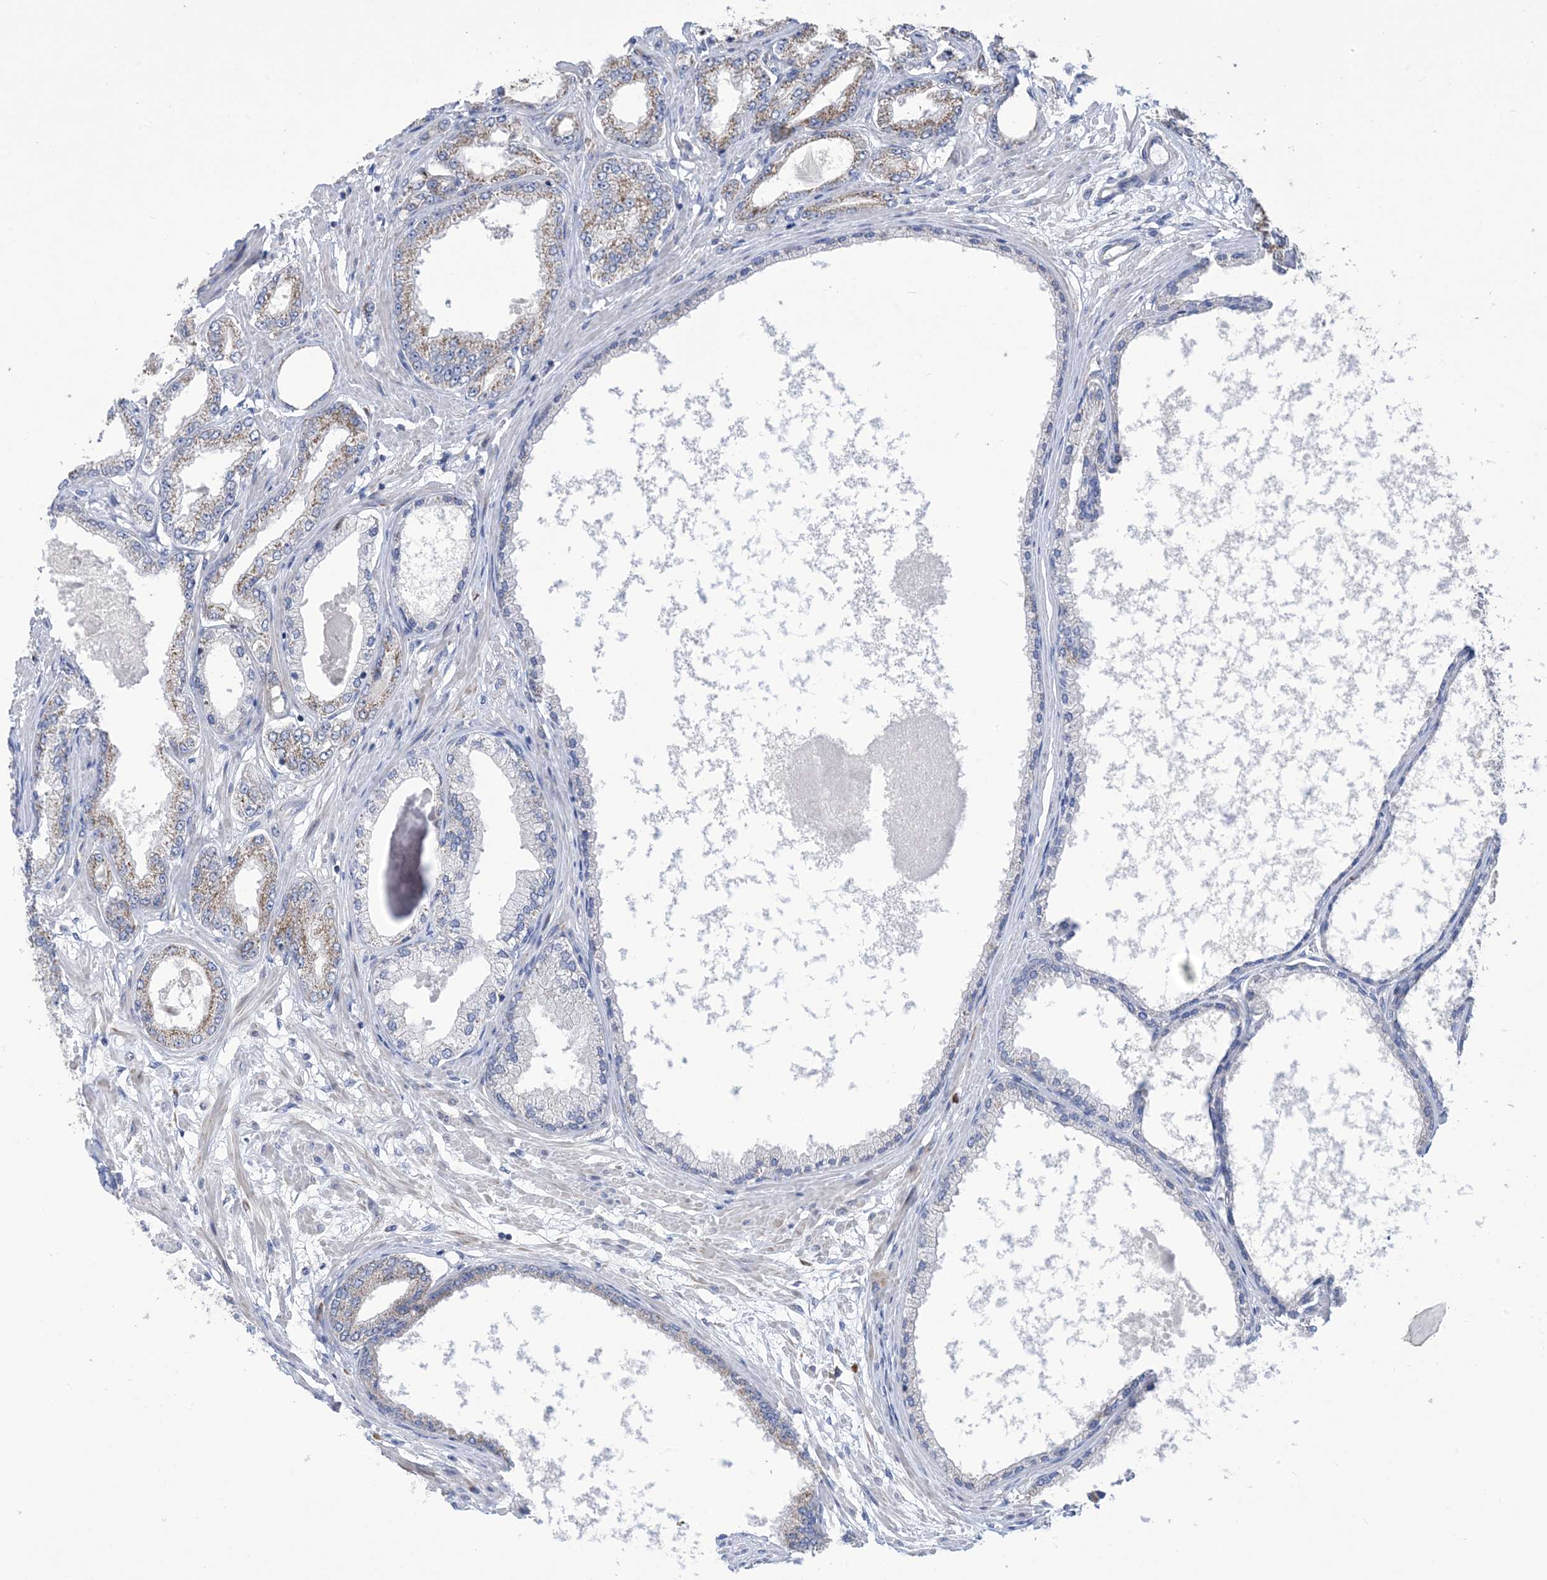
{"staining": {"intensity": "moderate", "quantity": "<25%", "location": "cytoplasmic/membranous"}, "tissue": "prostate cancer", "cell_type": "Tumor cells", "image_type": "cancer", "snomed": [{"axis": "morphology", "description": "Adenocarcinoma, Low grade"}, {"axis": "topography", "description": "Prostate"}], "caption": "Immunohistochemical staining of human prostate cancer (low-grade adenocarcinoma) exhibits low levels of moderate cytoplasmic/membranous positivity in approximately <25% of tumor cells.", "gene": "CLEC16A", "patient": {"sex": "male", "age": 63}}